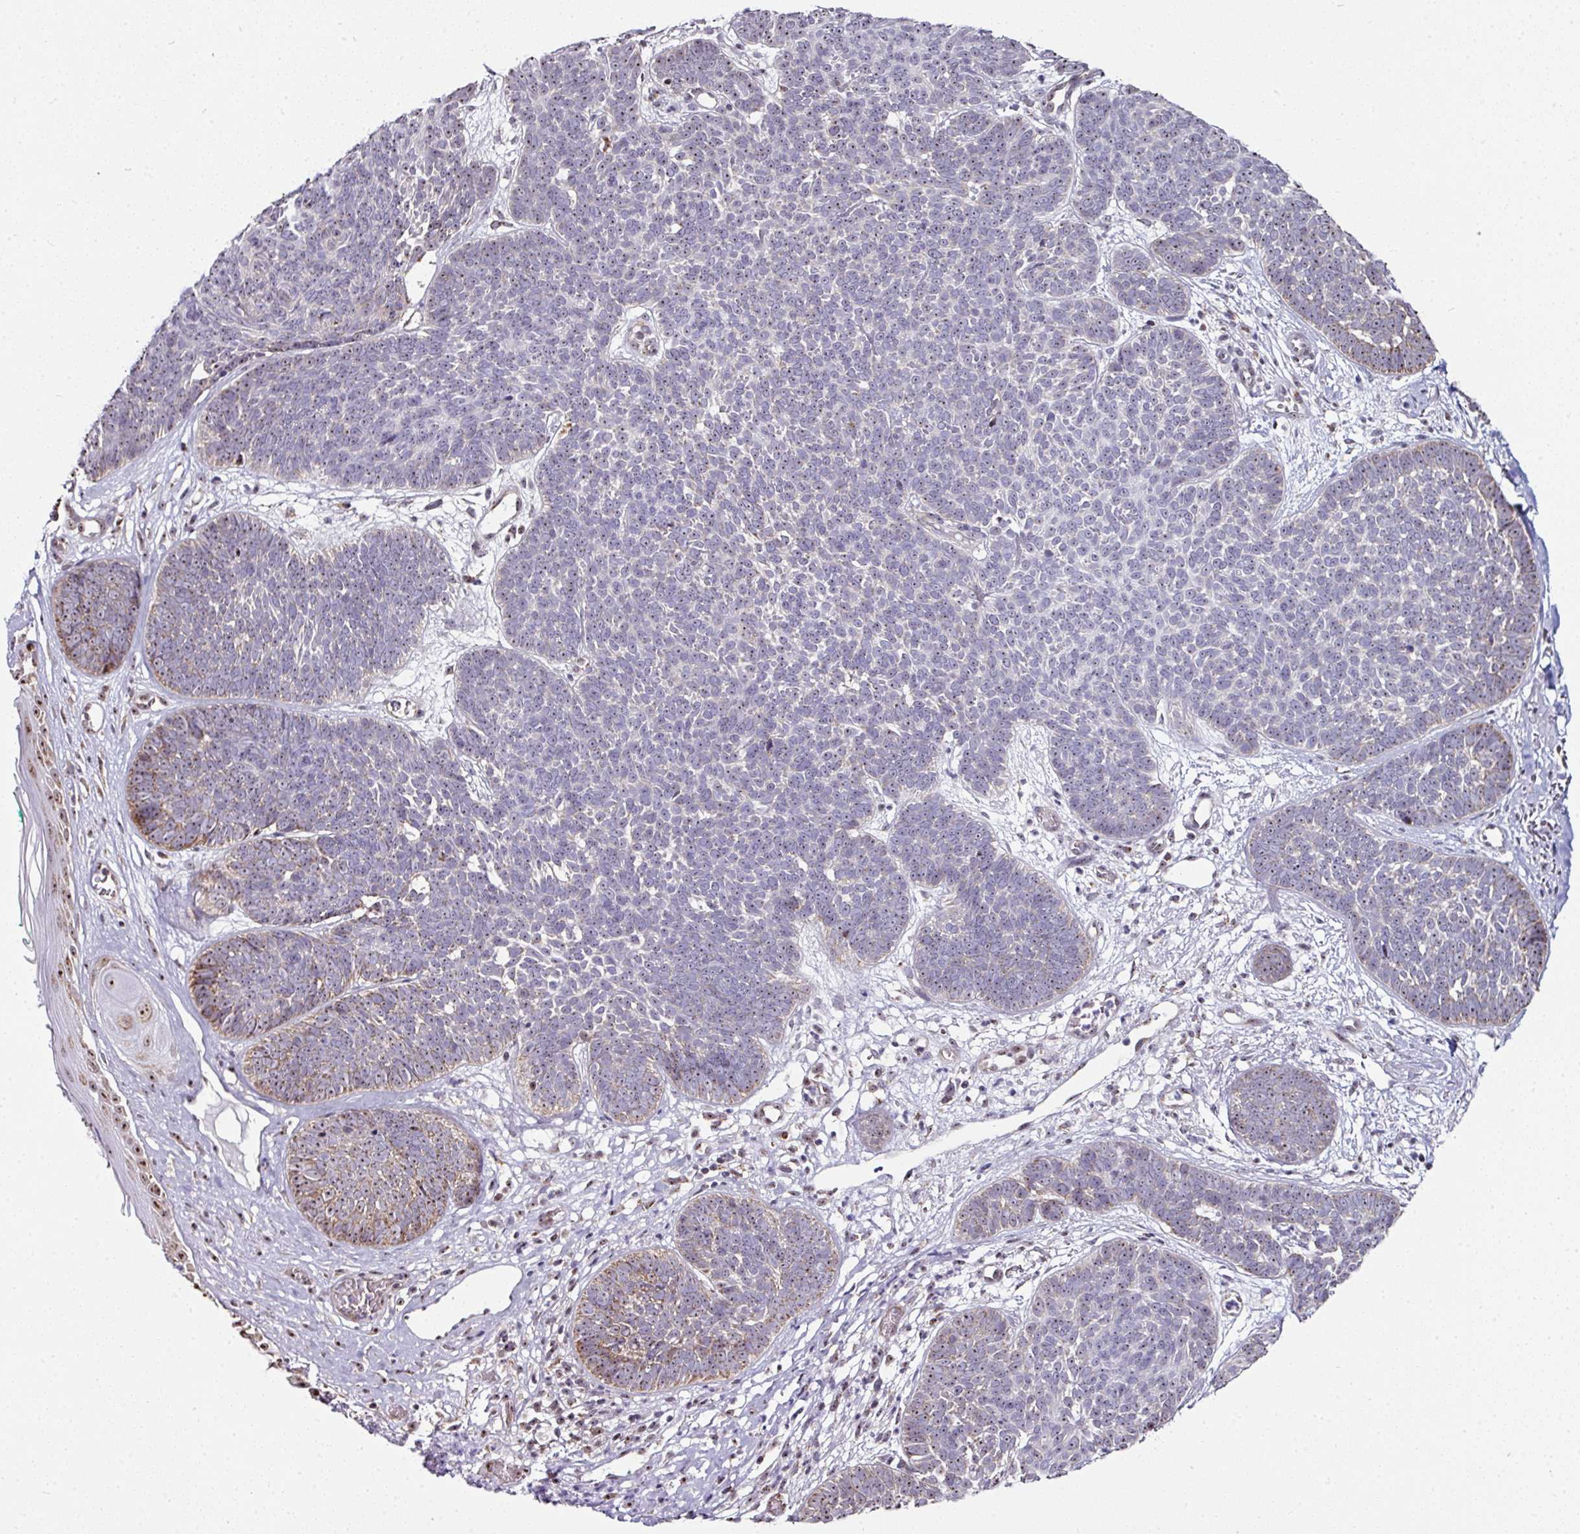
{"staining": {"intensity": "moderate", "quantity": "<25%", "location": "cytoplasmic/membranous,nuclear"}, "tissue": "skin cancer", "cell_type": "Tumor cells", "image_type": "cancer", "snomed": [{"axis": "morphology", "description": "Basal cell carcinoma"}, {"axis": "topography", "description": "Skin"}, {"axis": "topography", "description": "Skin of neck"}, {"axis": "topography", "description": "Skin of shoulder"}, {"axis": "topography", "description": "Skin of back"}], "caption": "Human basal cell carcinoma (skin) stained with a protein marker reveals moderate staining in tumor cells.", "gene": "NACC2", "patient": {"sex": "male", "age": 80}}